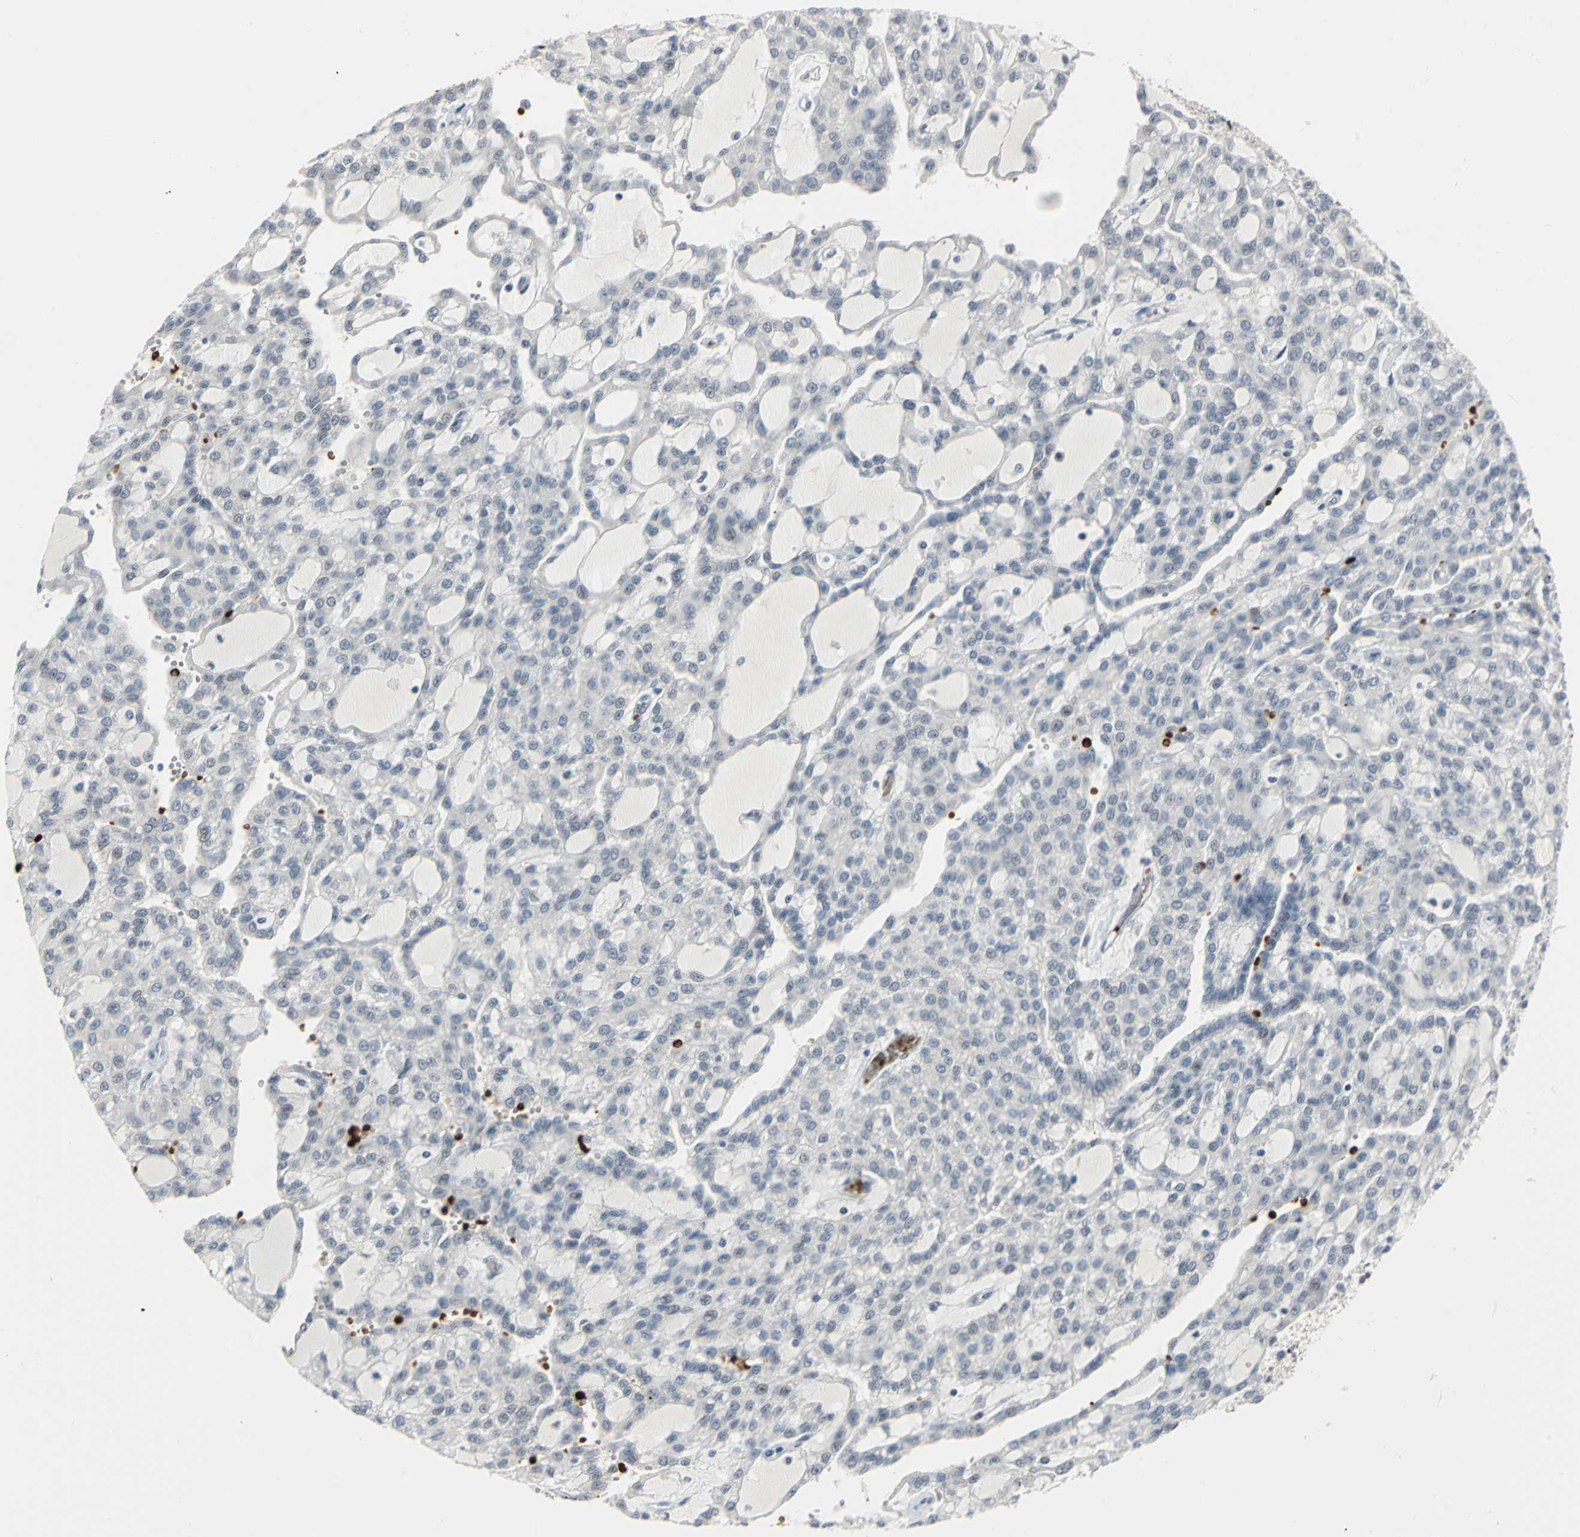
{"staining": {"intensity": "weak", "quantity": "25%-75%", "location": "nuclear"}, "tissue": "renal cancer", "cell_type": "Tumor cells", "image_type": "cancer", "snomed": [{"axis": "morphology", "description": "Adenocarcinoma, NOS"}, {"axis": "topography", "description": "Kidney"}], "caption": "A brown stain highlights weak nuclear positivity of a protein in human renal cancer (adenocarcinoma) tumor cells. The staining is performed using DAB (3,3'-diaminobenzidine) brown chromogen to label protein expression. The nuclei are counter-stained blue using hematoxylin.", "gene": "GLI3", "patient": {"sex": "male", "age": 63}}